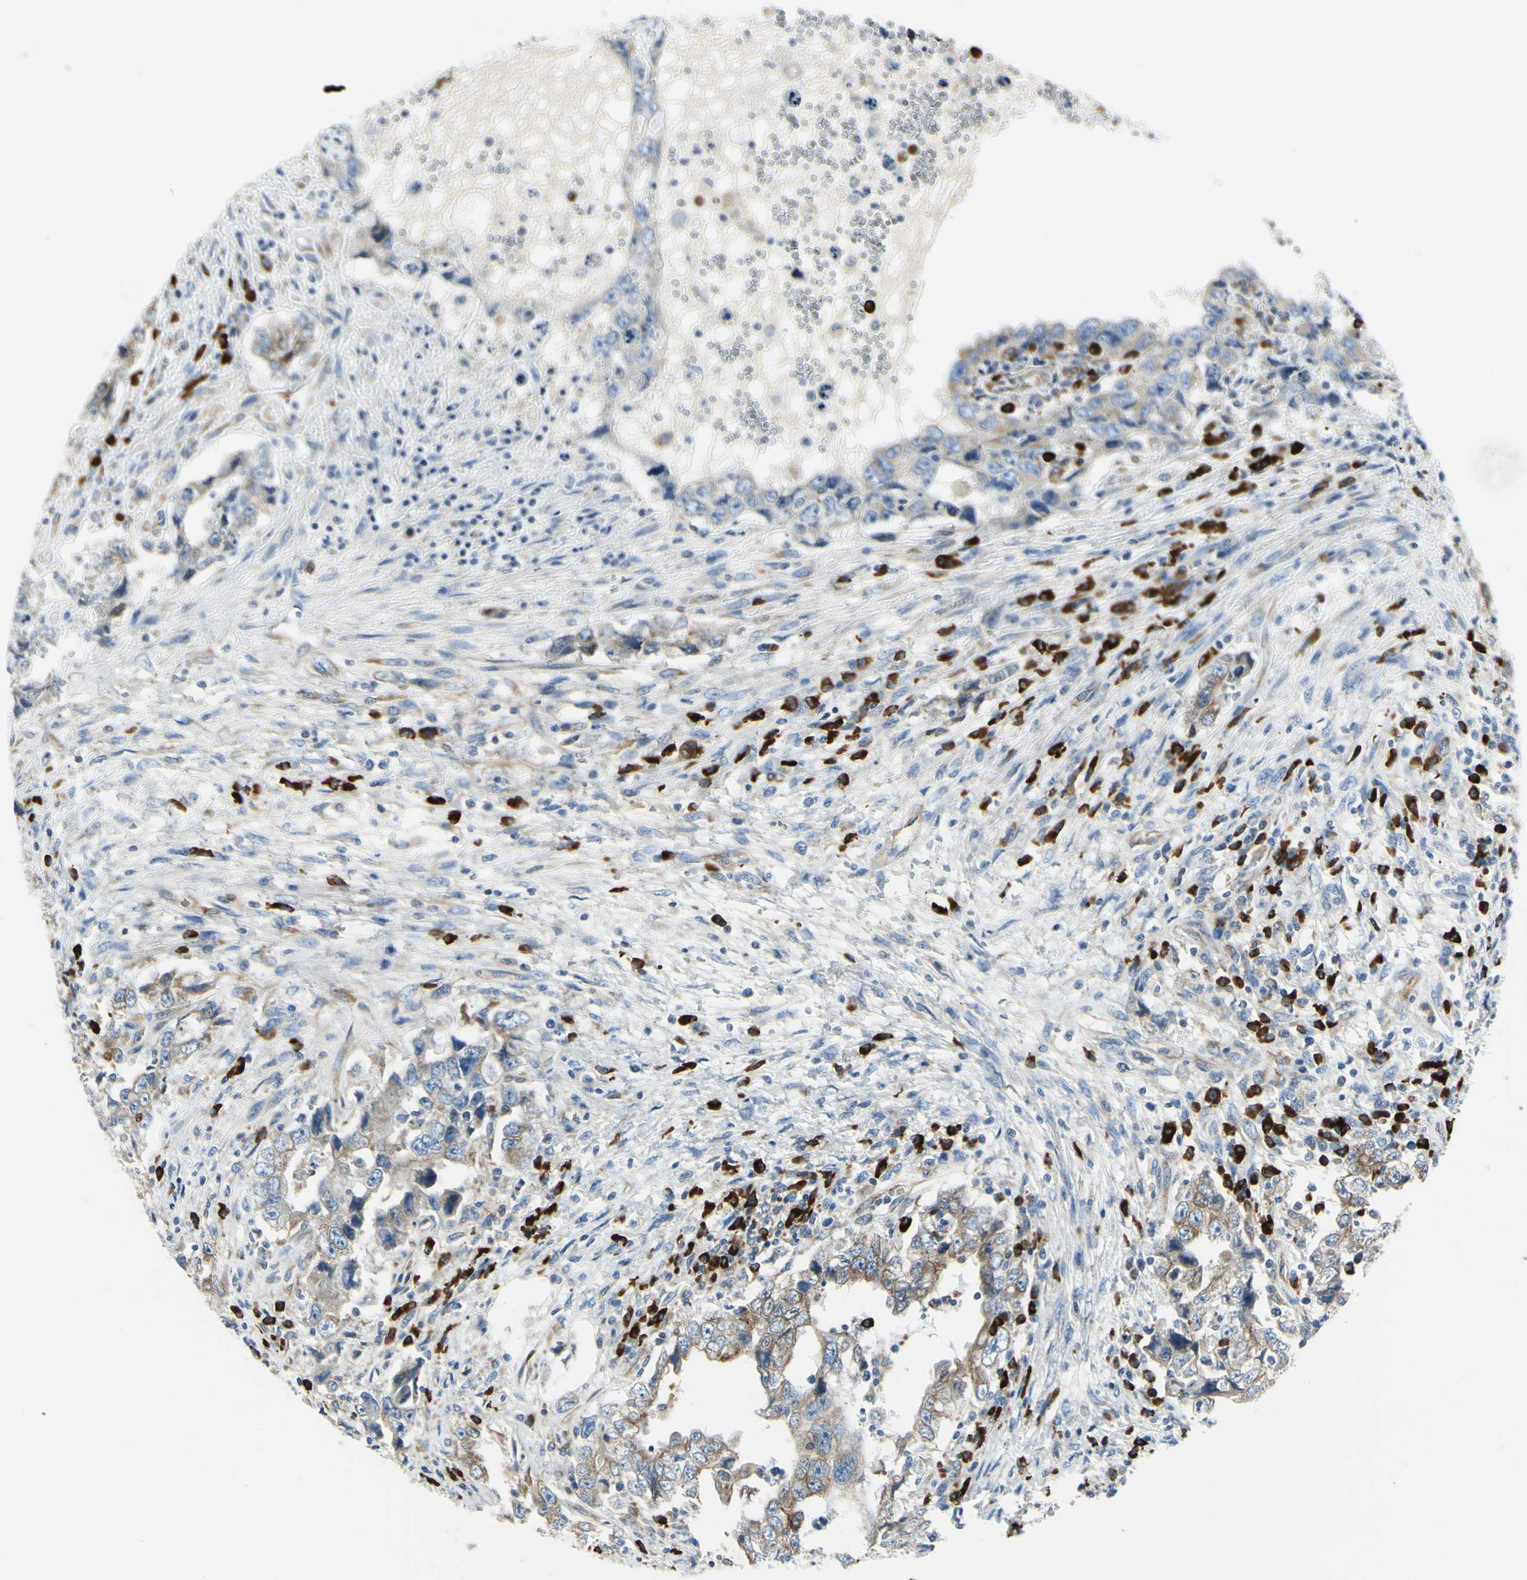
{"staining": {"intensity": "moderate", "quantity": "25%-75%", "location": "cytoplasmic/membranous"}, "tissue": "testis cancer", "cell_type": "Tumor cells", "image_type": "cancer", "snomed": [{"axis": "morphology", "description": "Carcinoma, Embryonal, NOS"}, {"axis": "topography", "description": "Testis"}], "caption": "Embryonal carcinoma (testis) stained for a protein (brown) displays moderate cytoplasmic/membranous positive expression in approximately 25%-75% of tumor cells.", "gene": "SELENOS", "patient": {"sex": "male", "age": 26}}